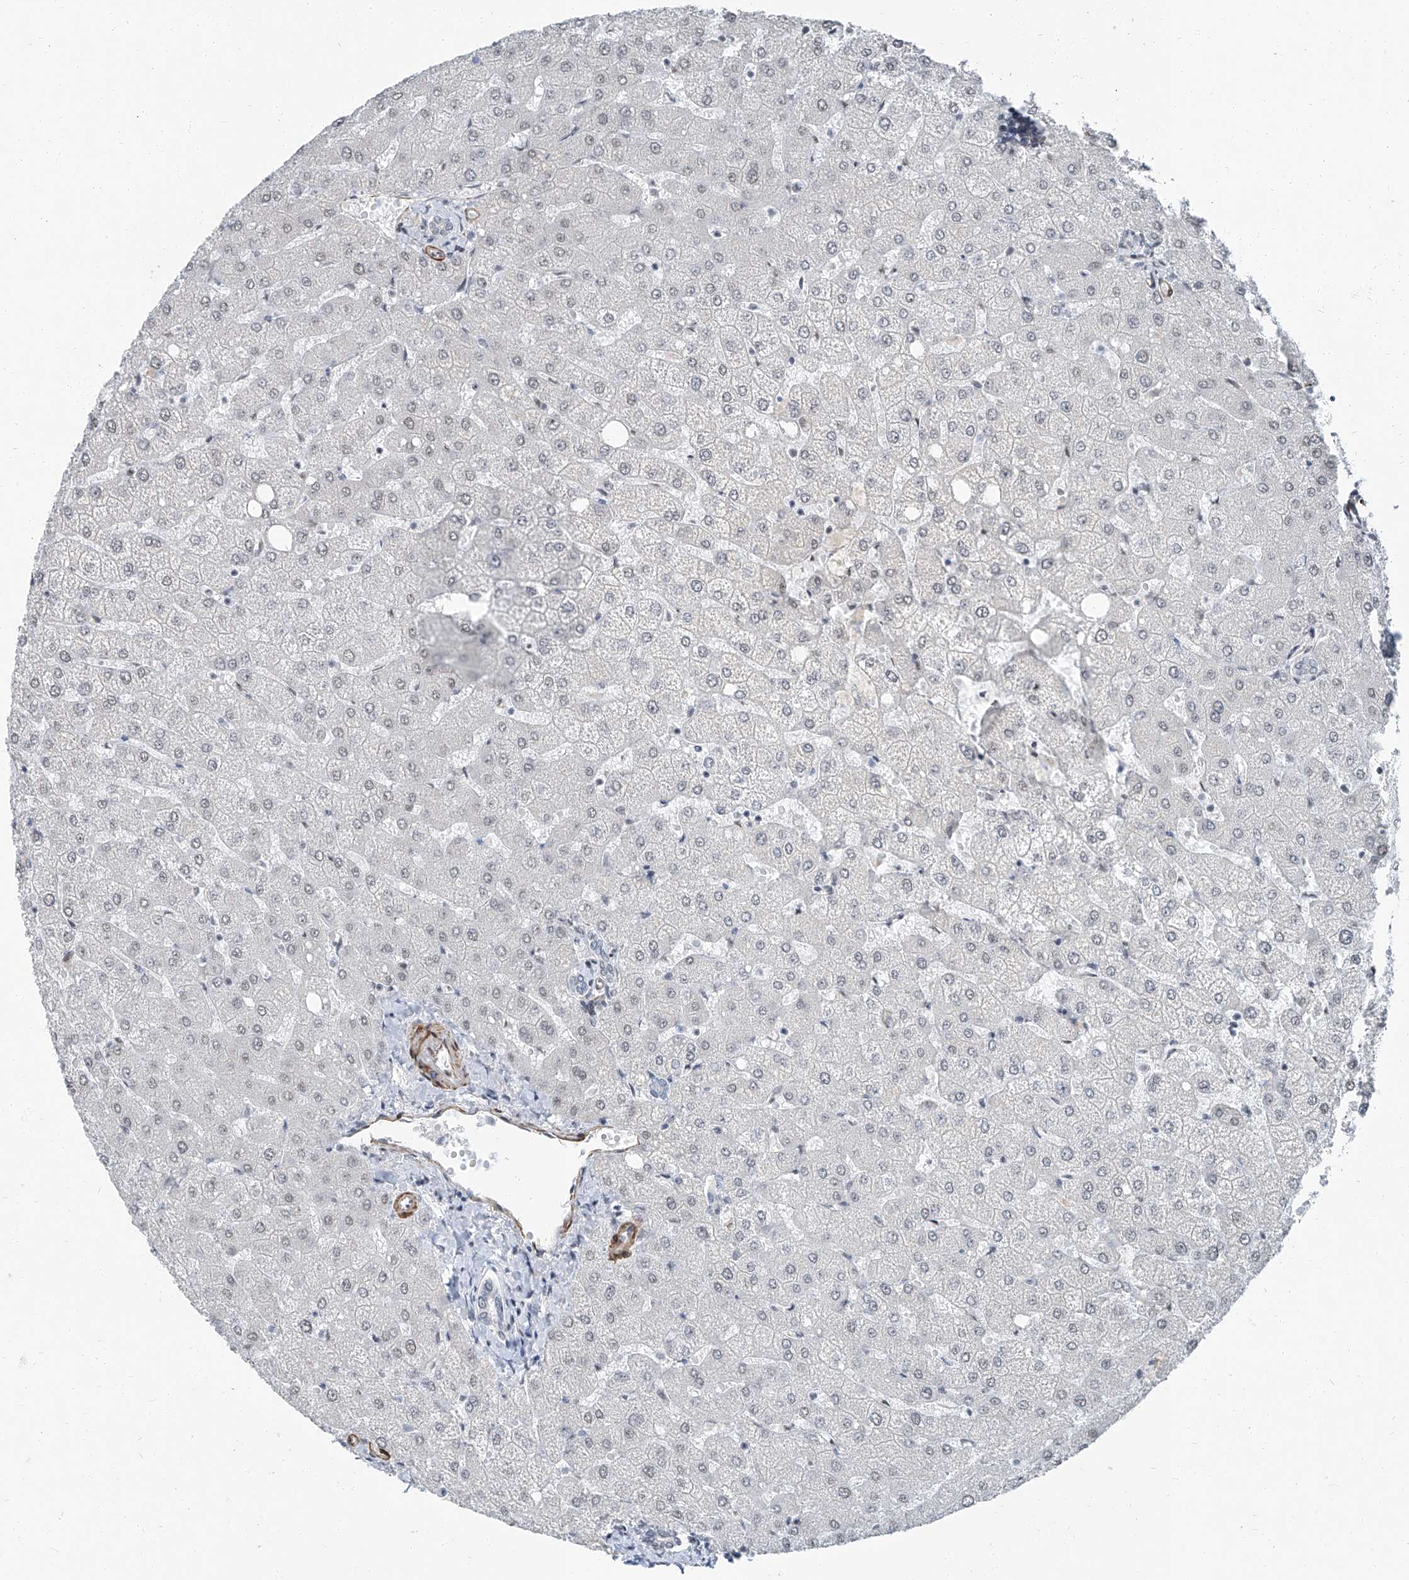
{"staining": {"intensity": "negative", "quantity": "none", "location": "none"}, "tissue": "liver", "cell_type": "Cholangiocytes", "image_type": "normal", "snomed": [{"axis": "morphology", "description": "Normal tissue, NOS"}, {"axis": "topography", "description": "Liver"}], "caption": "DAB (3,3'-diaminobenzidine) immunohistochemical staining of benign liver reveals no significant expression in cholangiocytes. Nuclei are stained in blue.", "gene": "TXLNB", "patient": {"sex": "female", "age": 54}}